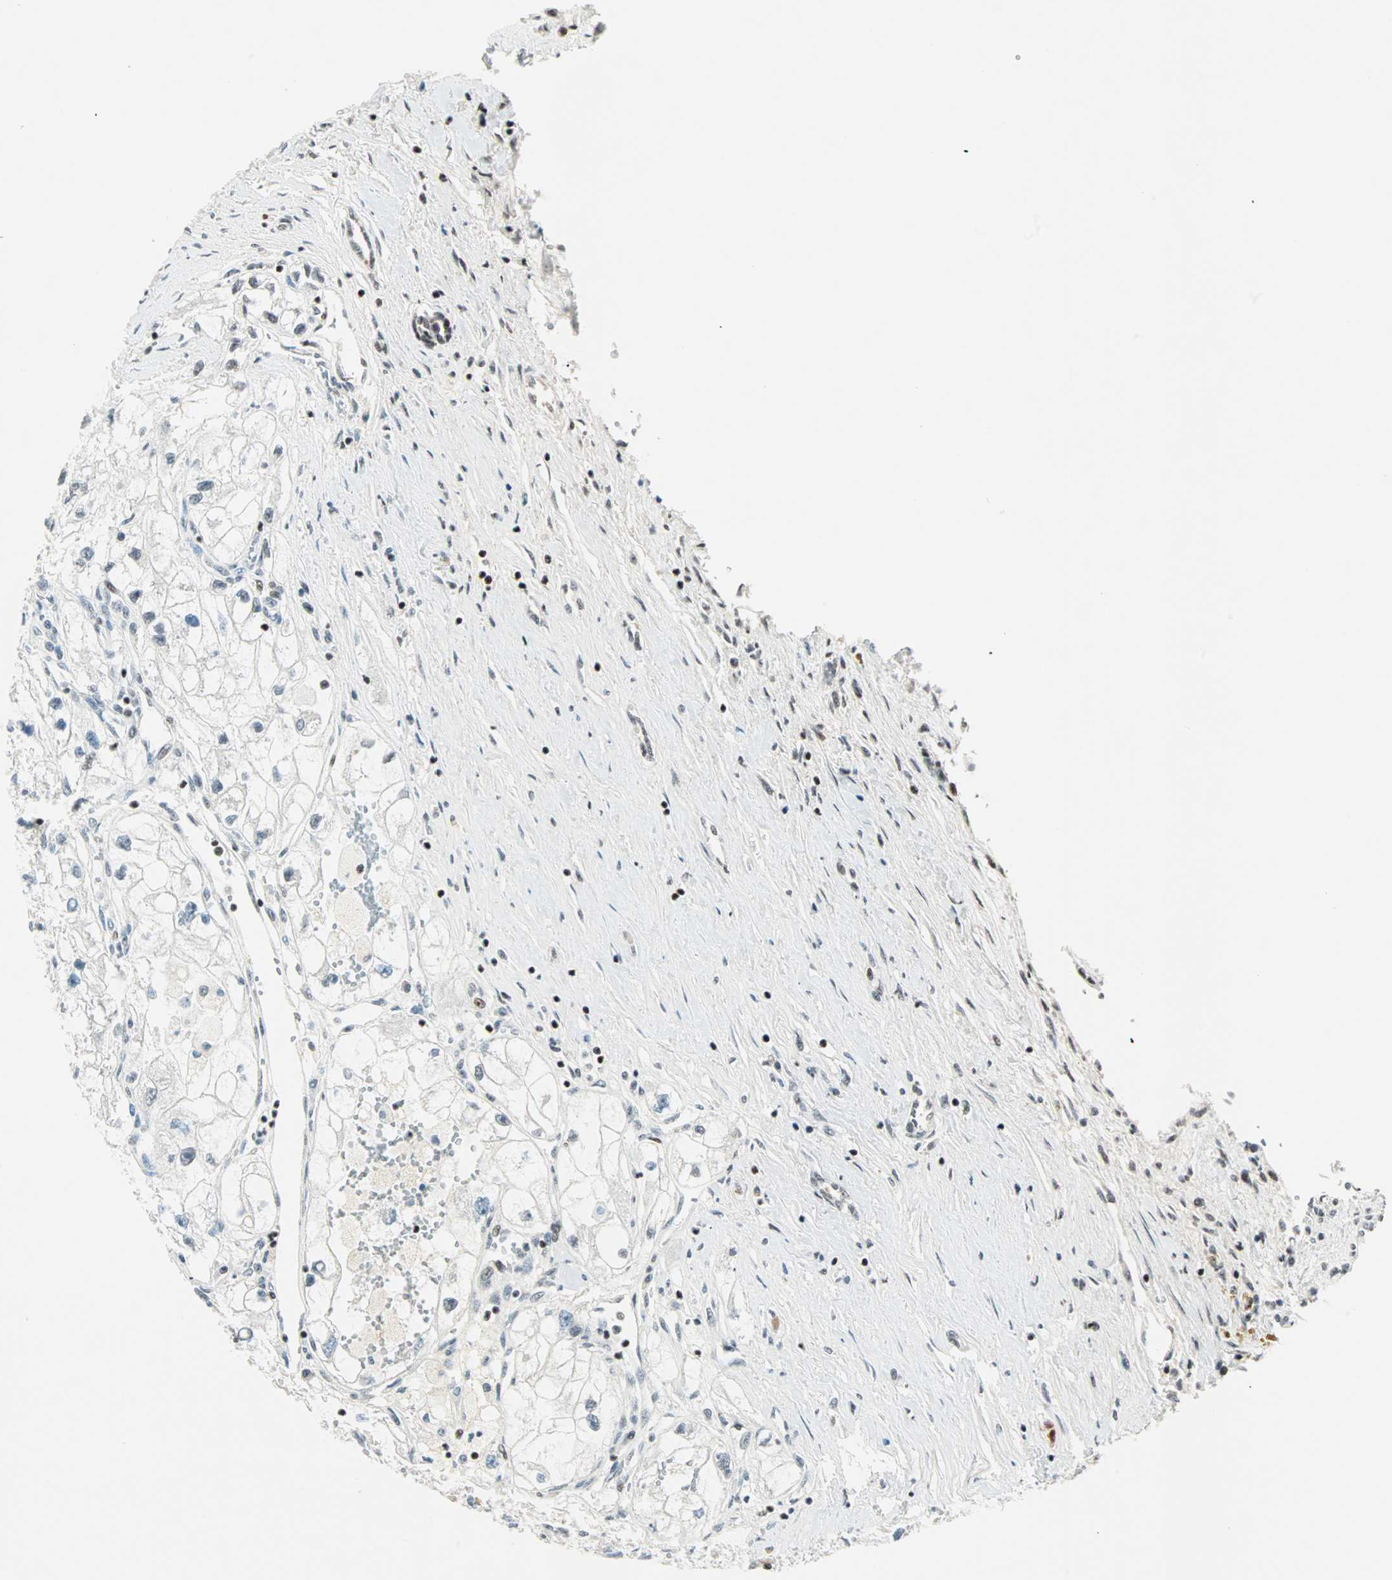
{"staining": {"intensity": "negative", "quantity": "none", "location": "none"}, "tissue": "renal cancer", "cell_type": "Tumor cells", "image_type": "cancer", "snomed": [{"axis": "morphology", "description": "Adenocarcinoma, NOS"}, {"axis": "topography", "description": "Kidney"}], "caption": "Adenocarcinoma (renal) was stained to show a protein in brown. There is no significant positivity in tumor cells. (DAB immunohistochemistry (IHC) visualized using brightfield microscopy, high magnification).", "gene": "SIN3A", "patient": {"sex": "female", "age": 70}}